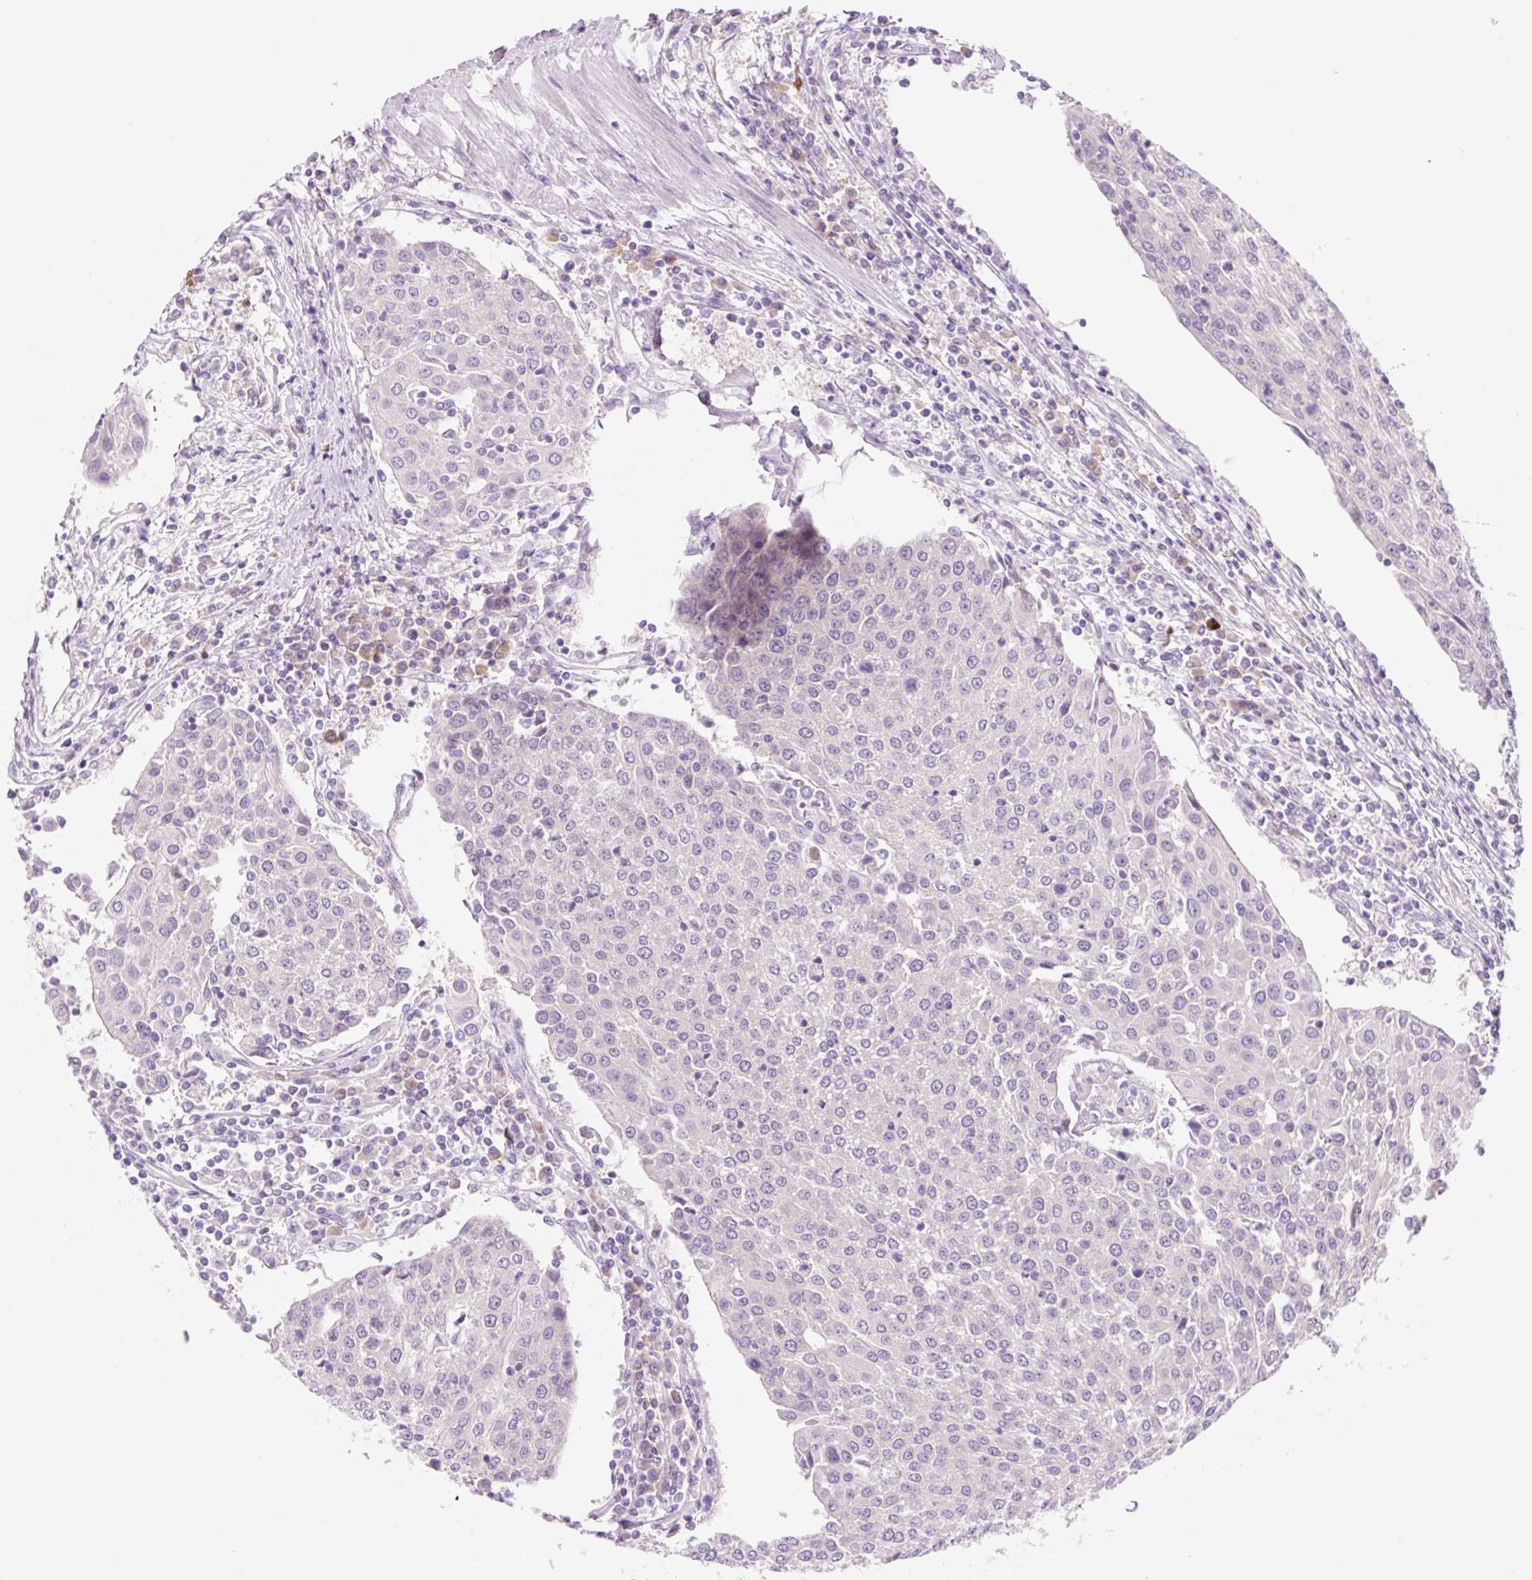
{"staining": {"intensity": "negative", "quantity": "none", "location": "none"}, "tissue": "urothelial cancer", "cell_type": "Tumor cells", "image_type": "cancer", "snomed": [{"axis": "morphology", "description": "Urothelial carcinoma, High grade"}, {"axis": "topography", "description": "Urinary bladder"}], "caption": "Tumor cells show no significant protein positivity in high-grade urothelial carcinoma.", "gene": "CELF6", "patient": {"sex": "female", "age": 85}}